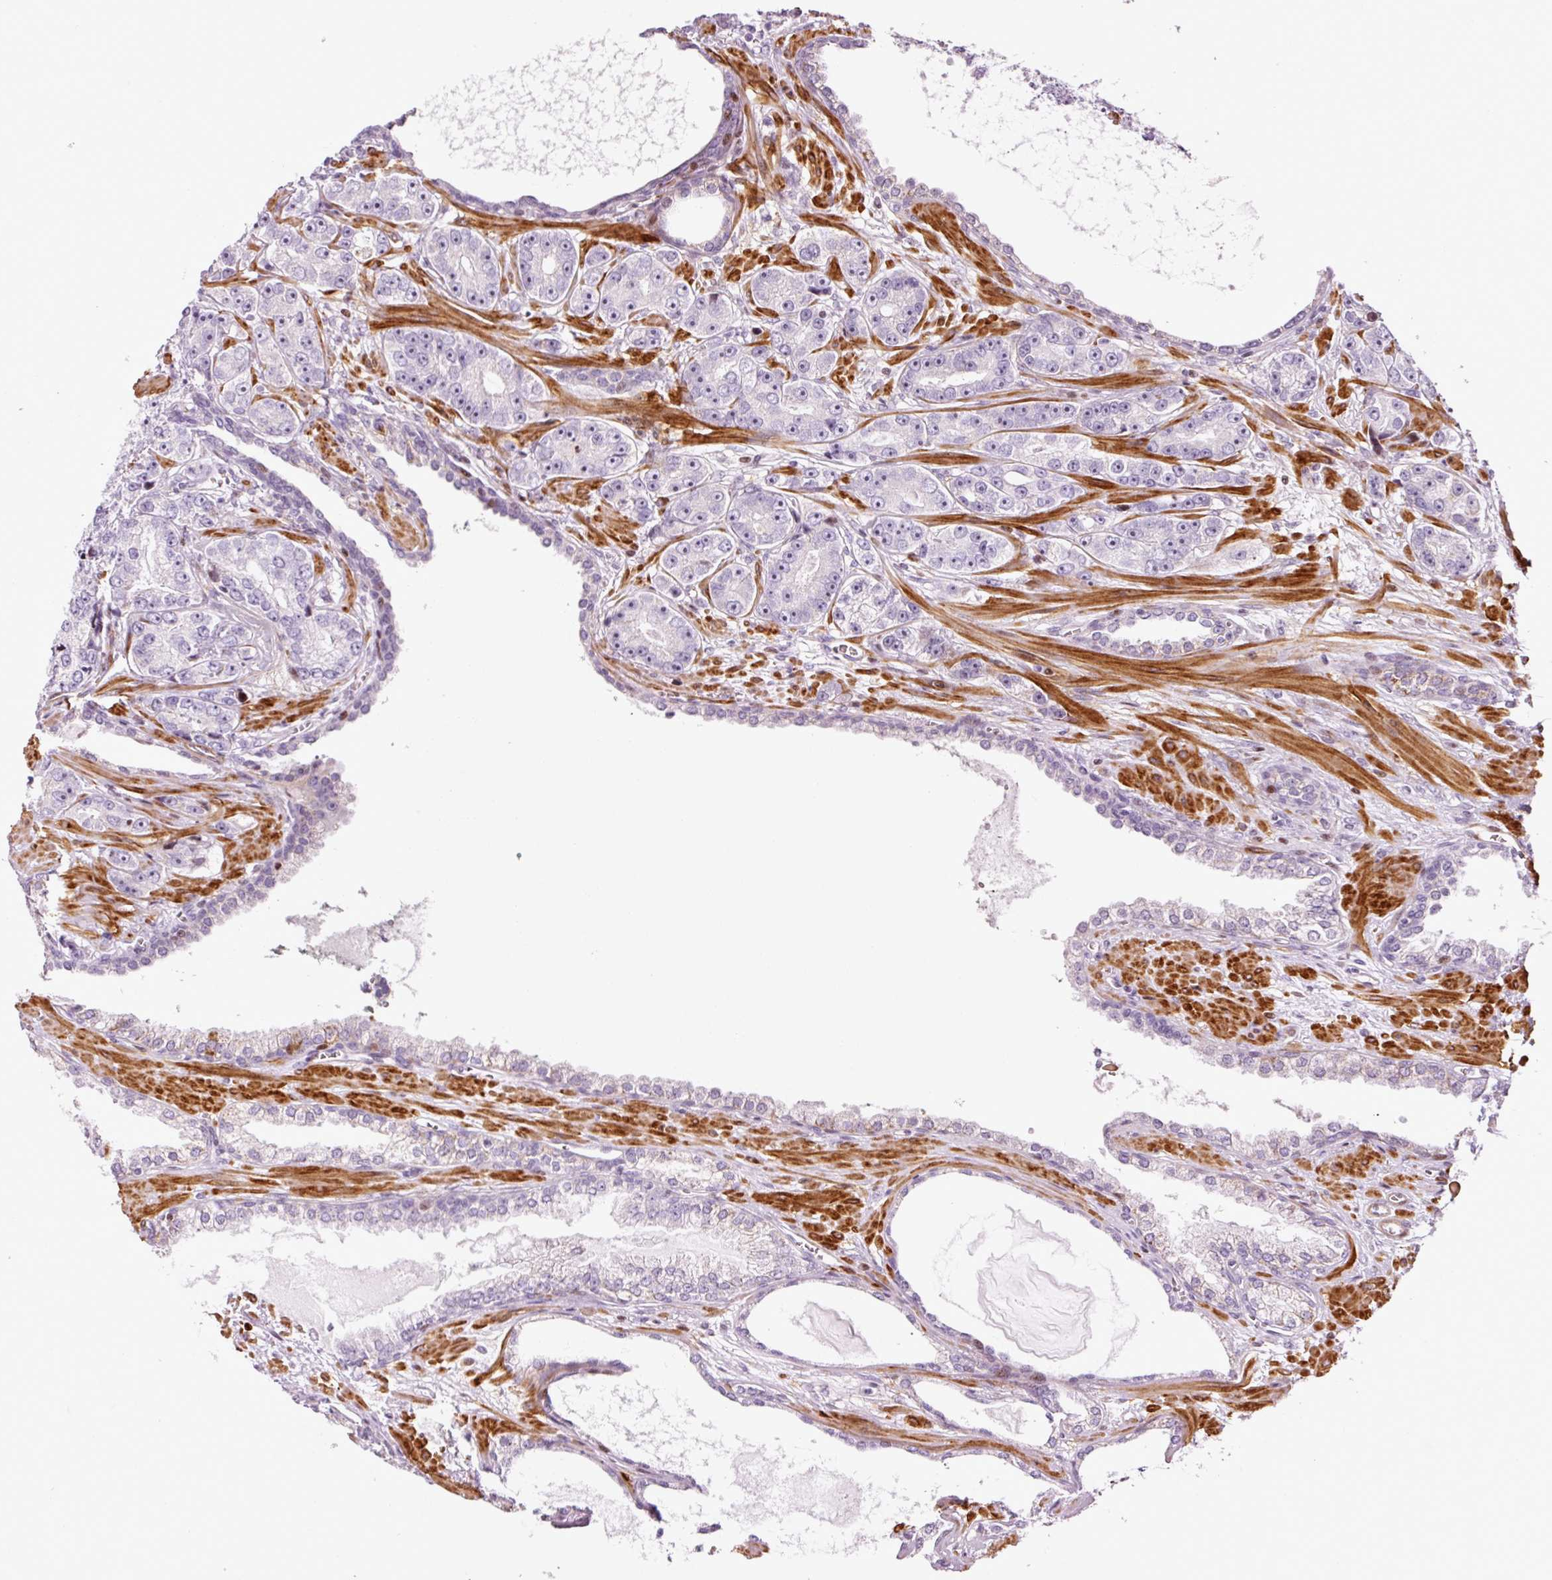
{"staining": {"intensity": "negative", "quantity": "none", "location": "none"}, "tissue": "prostate cancer", "cell_type": "Tumor cells", "image_type": "cancer", "snomed": [{"axis": "morphology", "description": "Adenocarcinoma, High grade"}, {"axis": "topography", "description": "Prostate"}], "caption": "The immunohistochemistry (IHC) histopathology image has no significant positivity in tumor cells of adenocarcinoma (high-grade) (prostate) tissue. (Brightfield microscopy of DAB (3,3'-diaminobenzidine) immunohistochemistry (IHC) at high magnification).", "gene": "ANKRD20A1", "patient": {"sex": "male", "age": 71}}